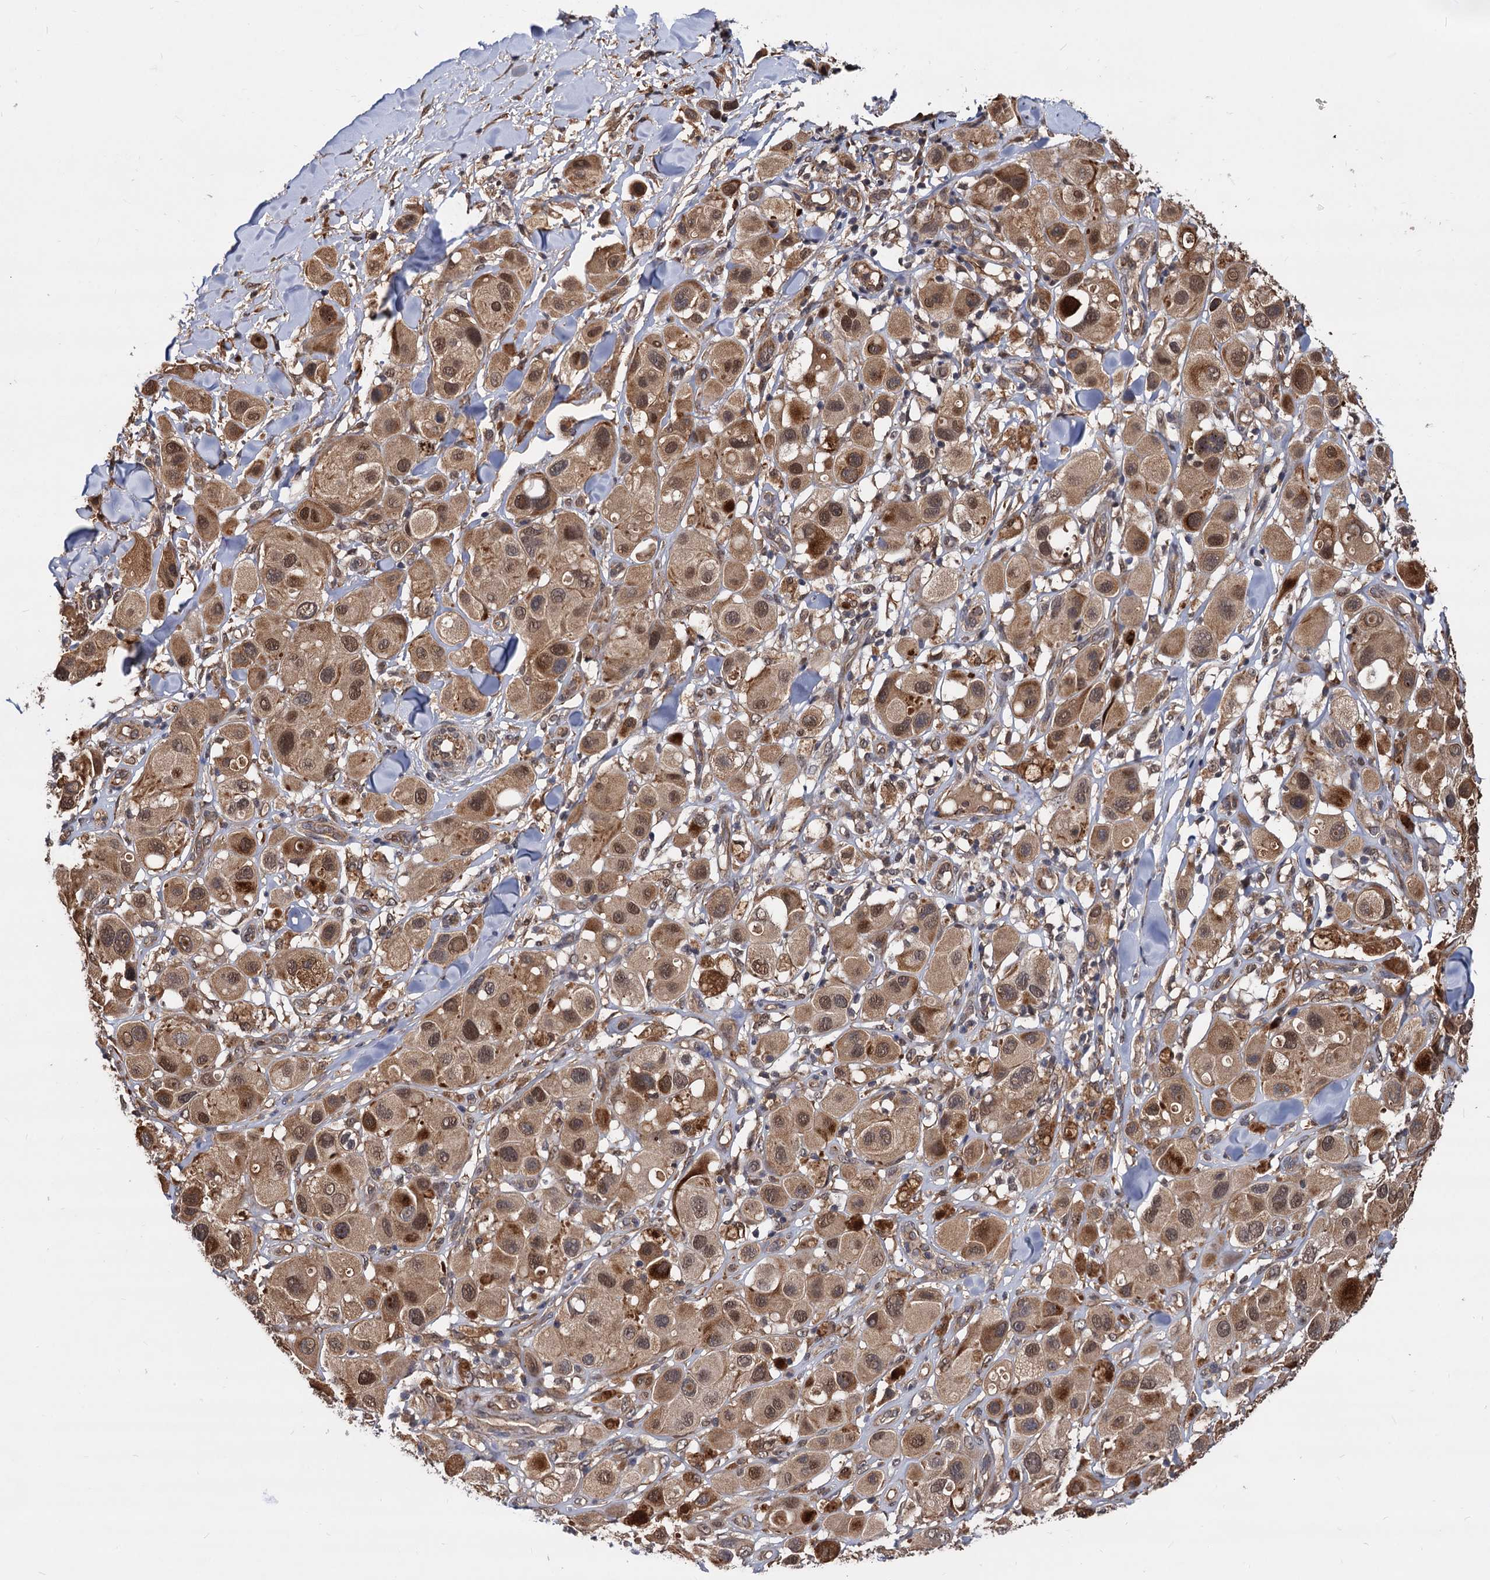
{"staining": {"intensity": "moderate", "quantity": ">75%", "location": "cytoplasmic/membranous,nuclear"}, "tissue": "melanoma", "cell_type": "Tumor cells", "image_type": "cancer", "snomed": [{"axis": "morphology", "description": "Malignant melanoma, Metastatic site"}, {"axis": "topography", "description": "Skin"}], "caption": "A brown stain labels moderate cytoplasmic/membranous and nuclear positivity of a protein in malignant melanoma (metastatic site) tumor cells.", "gene": "PSMD4", "patient": {"sex": "male", "age": 41}}